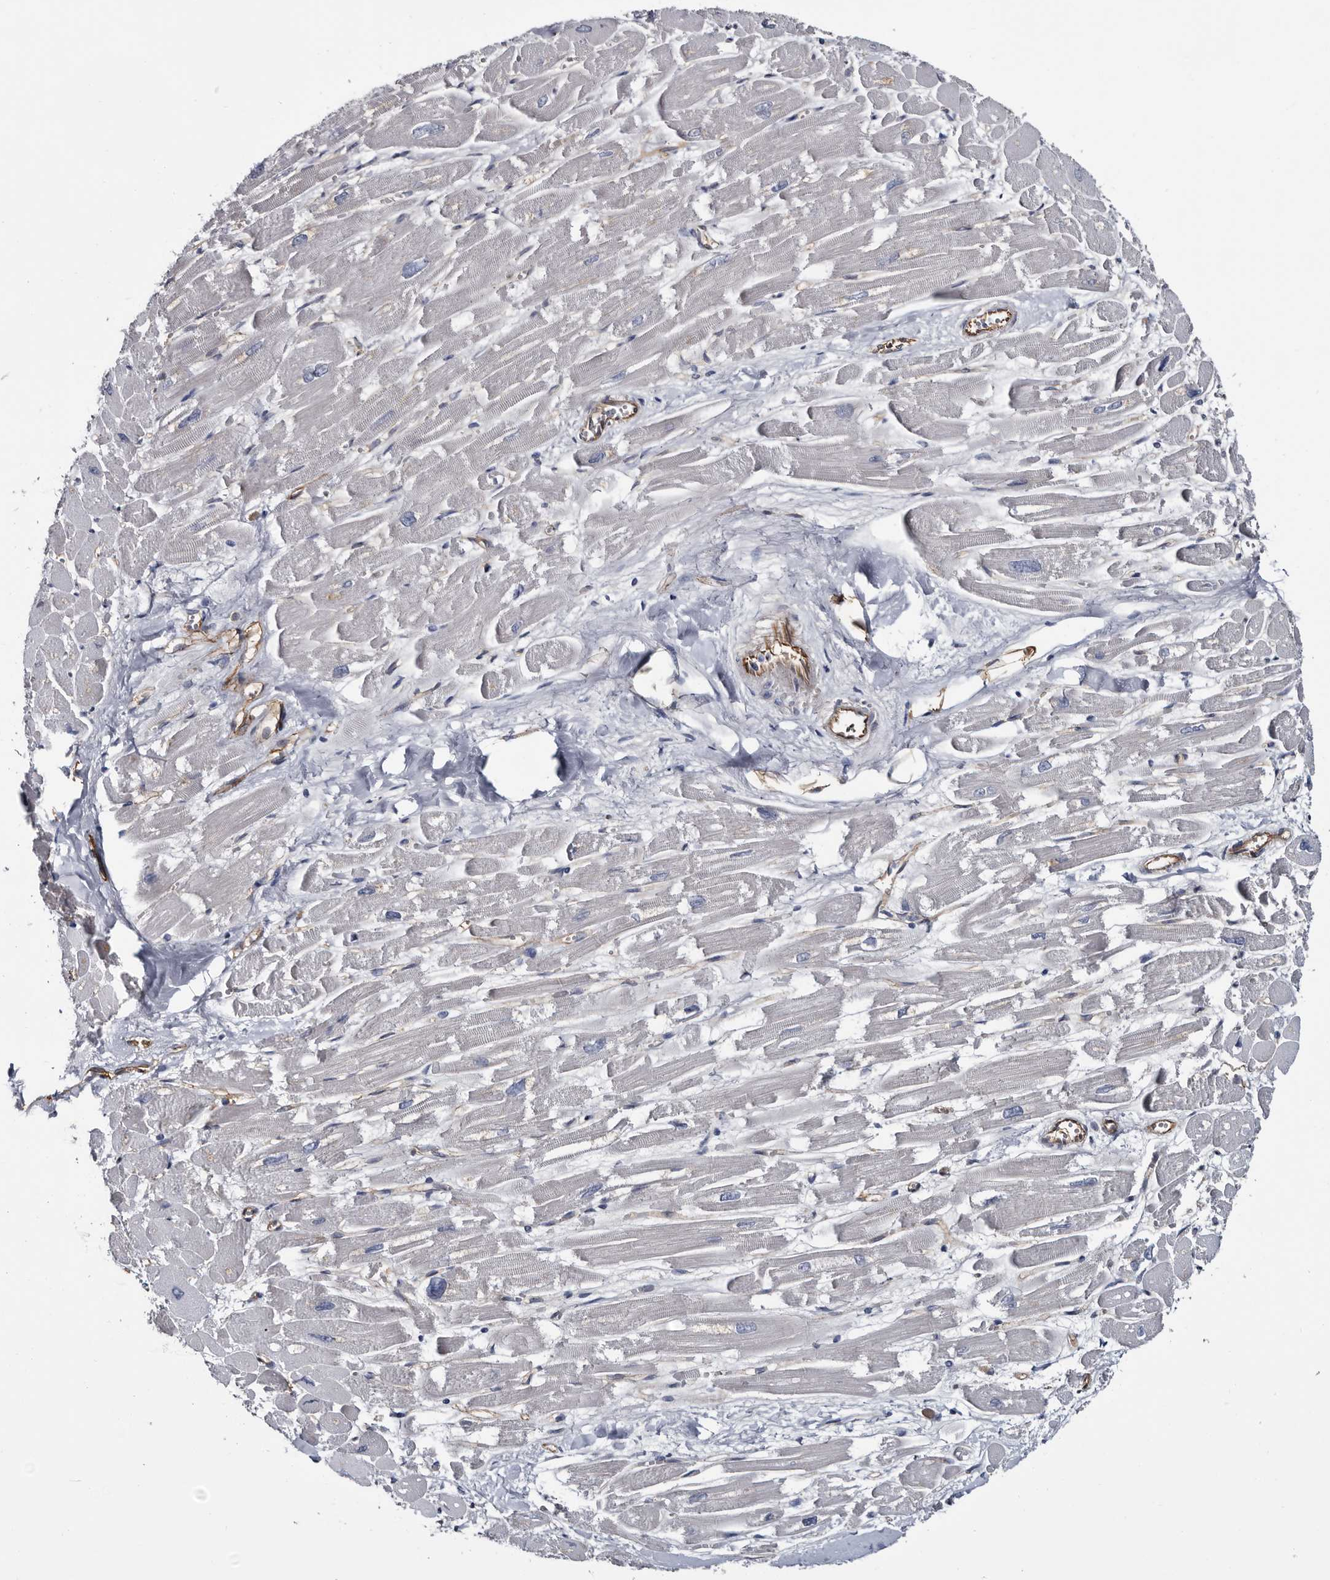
{"staining": {"intensity": "negative", "quantity": "none", "location": "none"}, "tissue": "heart muscle", "cell_type": "Cardiomyocytes", "image_type": "normal", "snomed": [{"axis": "morphology", "description": "Normal tissue, NOS"}, {"axis": "topography", "description": "Heart"}], "caption": "IHC photomicrograph of unremarkable heart muscle: human heart muscle stained with DAB shows no significant protein expression in cardiomyocytes.", "gene": "TSPAN17", "patient": {"sex": "male", "age": 54}}